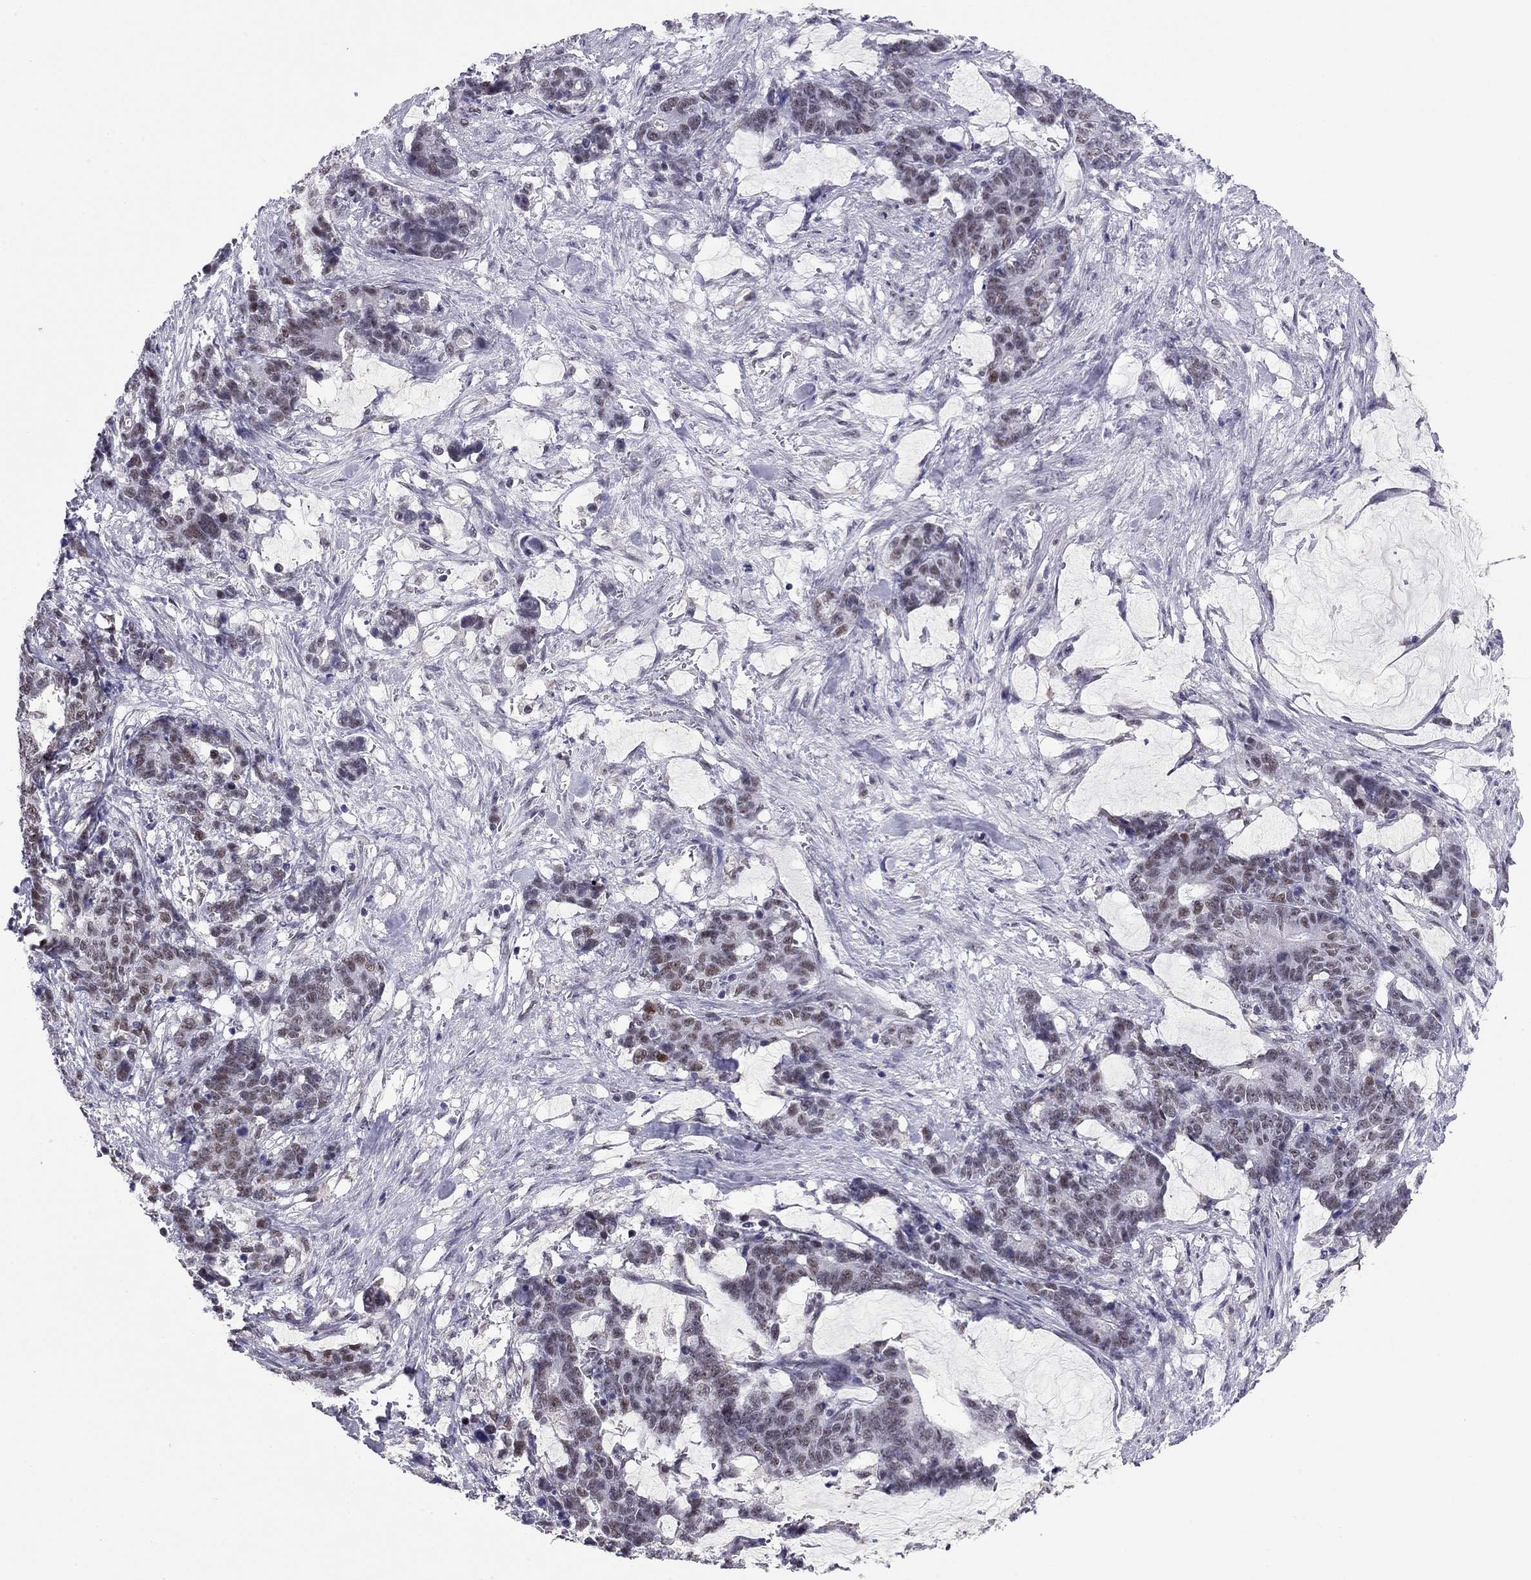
{"staining": {"intensity": "weak", "quantity": ">75%", "location": "nuclear"}, "tissue": "stomach cancer", "cell_type": "Tumor cells", "image_type": "cancer", "snomed": [{"axis": "morphology", "description": "Normal tissue, NOS"}, {"axis": "morphology", "description": "Adenocarcinoma, NOS"}, {"axis": "topography", "description": "Stomach"}], "caption": "Immunohistochemical staining of stomach cancer (adenocarcinoma) shows weak nuclear protein positivity in about >75% of tumor cells. Nuclei are stained in blue.", "gene": "DOT1L", "patient": {"sex": "female", "age": 64}}